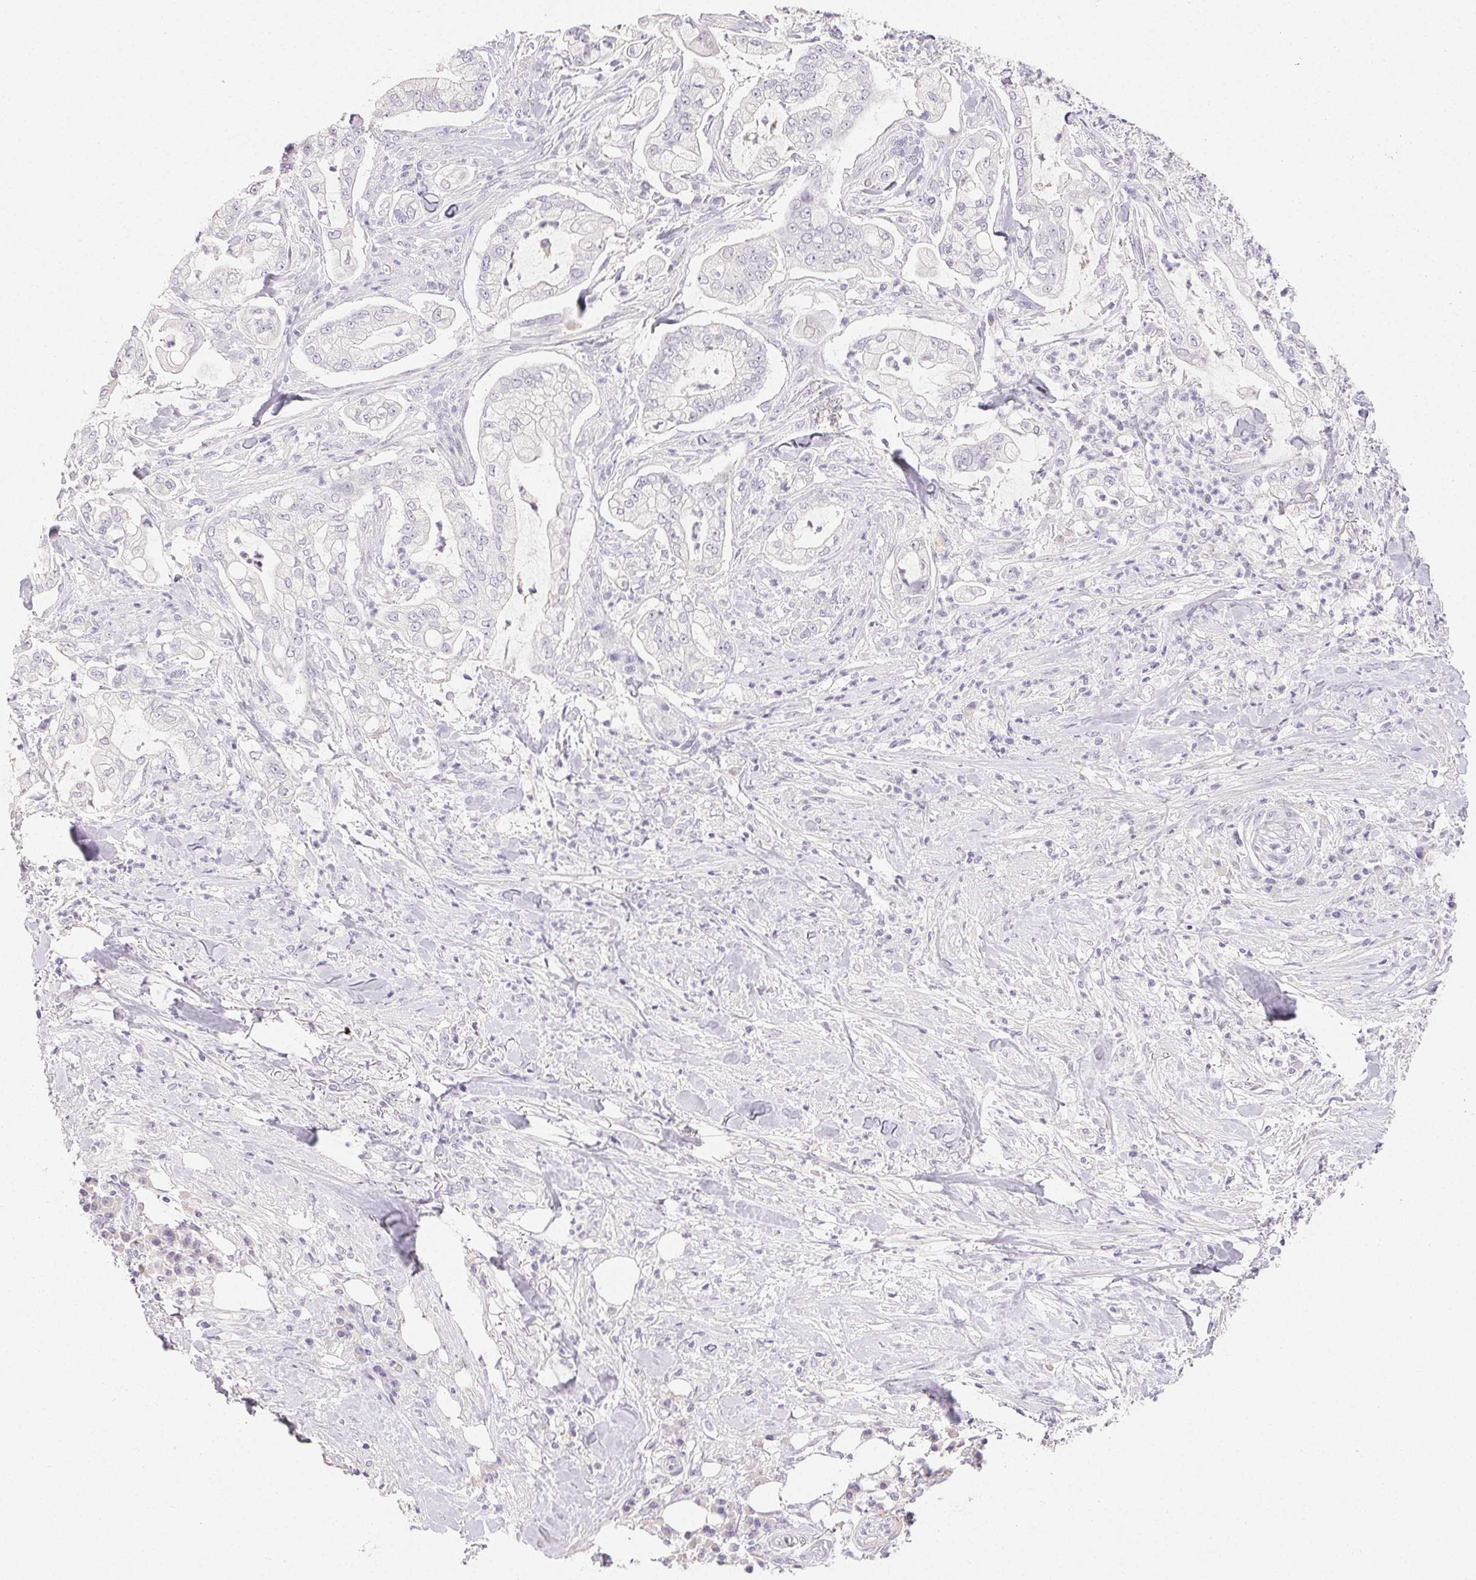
{"staining": {"intensity": "negative", "quantity": "none", "location": "none"}, "tissue": "pancreatic cancer", "cell_type": "Tumor cells", "image_type": "cancer", "snomed": [{"axis": "morphology", "description": "Adenocarcinoma, NOS"}, {"axis": "topography", "description": "Pancreas"}], "caption": "Image shows no protein expression in tumor cells of pancreatic cancer tissue. (IHC, brightfield microscopy, high magnification).", "gene": "MIOX", "patient": {"sex": "female", "age": 69}}